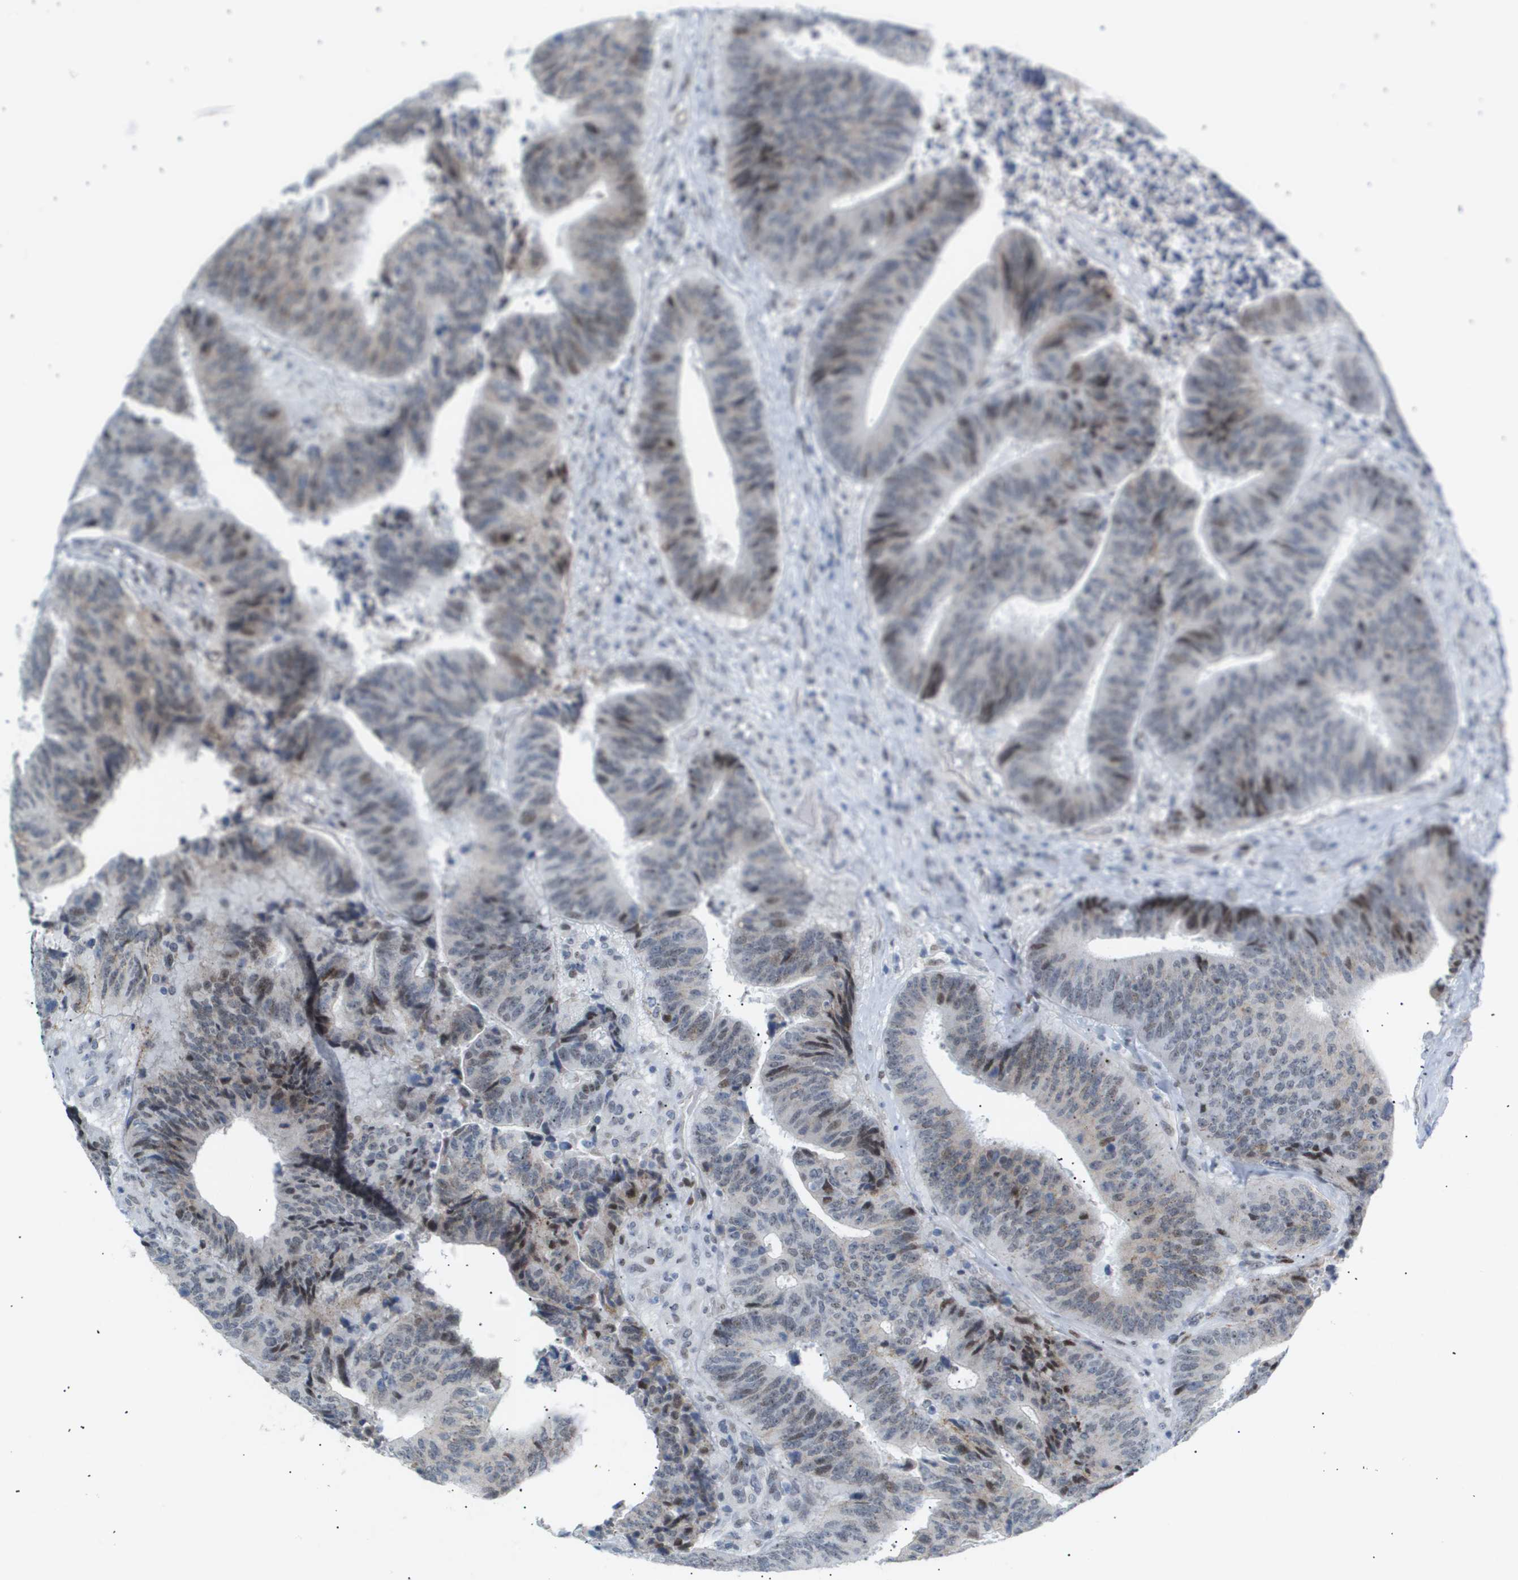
{"staining": {"intensity": "moderate", "quantity": "25%-75%", "location": "nuclear"}, "tissue": "colorectal cancer", "cell_type": "Tumor cells", "image_type": "cancer", "snomed": [{"axis": "morphology", "description": "Adenocarcinoma, NOS"}, {"axis": "topography", "description": "Rectum"}], "caption": "Protein staining displays moderate nuclear positivity in approximately 25%-75% of tumor cells in adenocarcinoma (colorectal).", "gene": "PPARD", "patient": {"sex": "male", "age": 72}}